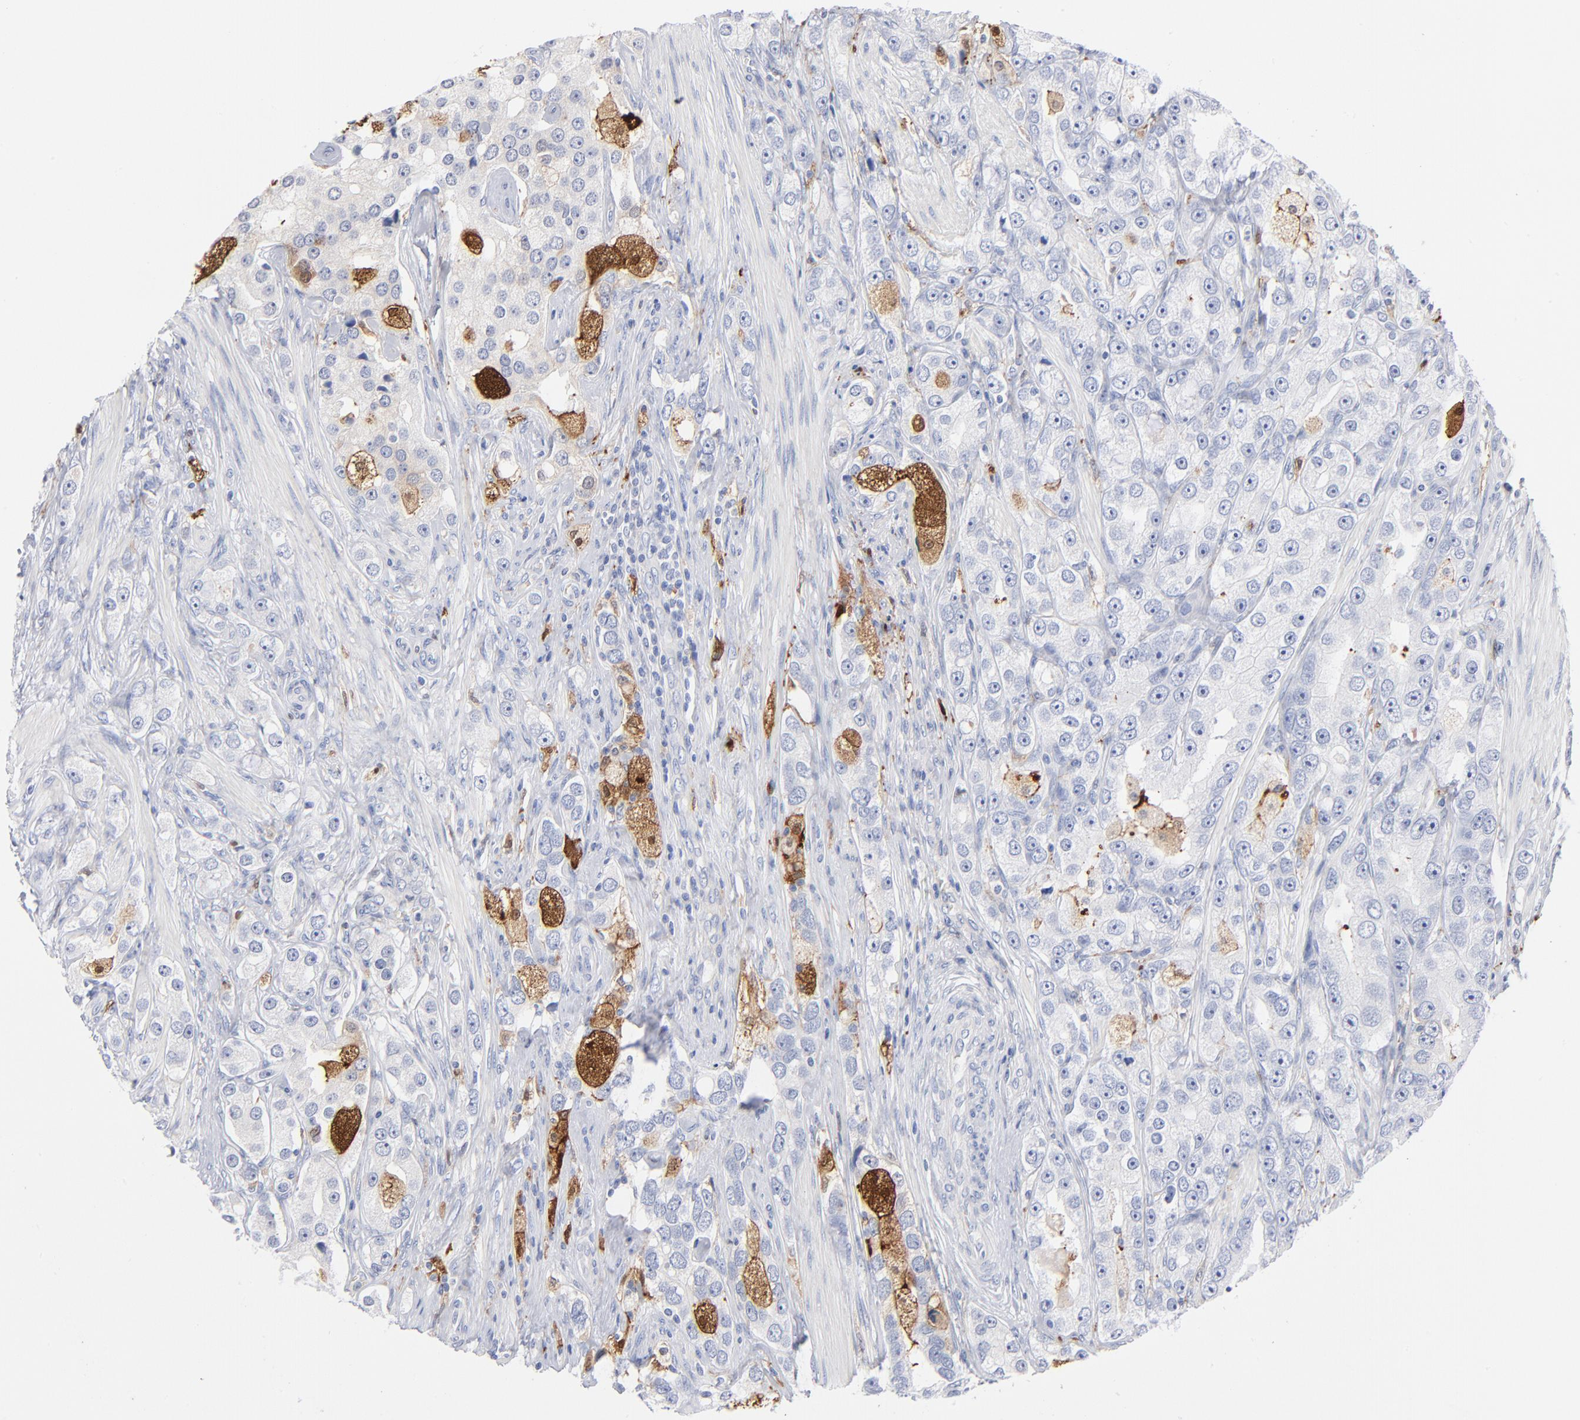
{"staining": {"intensity": "negative", "quantity": "none", "location": "none"}, "tissue": "prostate cancer", "cell_type": "Tumor cells", "image_type": "cancer", "snomed": [{"axis": "morphology", "description": "Adenocarcinoma, High grade"}, {"axis": "topography", "description": "Prostate"}], "caption": "Prostate cancer (adenocarcinoma (high-grade)) stained for a protein using immunohistochemistry (IHC) demonstrates no expression tumor cells.", "gene": "IFIT2", "patient": {"sex": "male", "age": 63}}